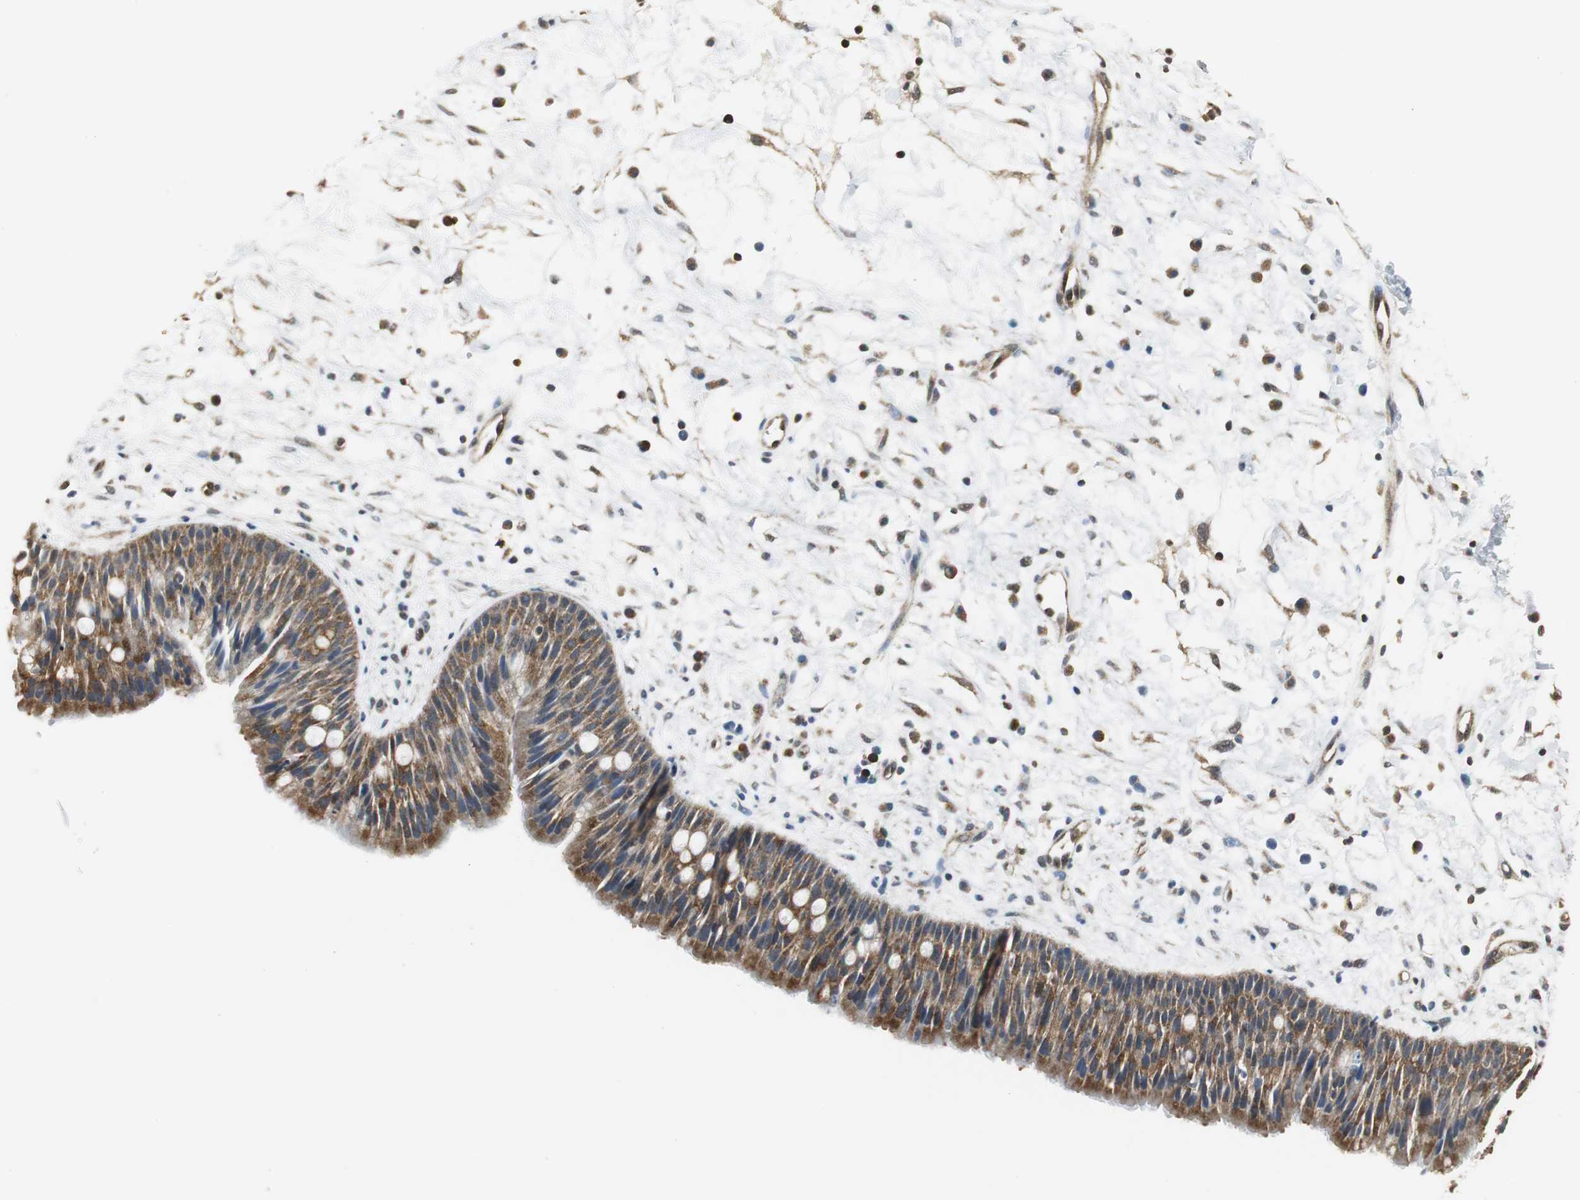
{"staining": {"intensity": "moderate", "quantity": ">75%", "location": "cytoplasmic/membranous"}, "tissue": "nasopharynx", "cell_type": "Respiratory epithelial cells", "image_type": "normal", "snomed": [{"axis": "morphology", "description": "Normal tissue, NOS"}, {"axis": "topography", "description": "Nasopharynx"}], "caption": "High-power microscopy captured an IHC histopathology image of normal nasopharynx, revealing moderate cytoplasmic/membranous positivity in approximately >75% of respiratory epithelial cells.", "gene": "CCT5", "patient": {"sex": "male", "age": 13}}